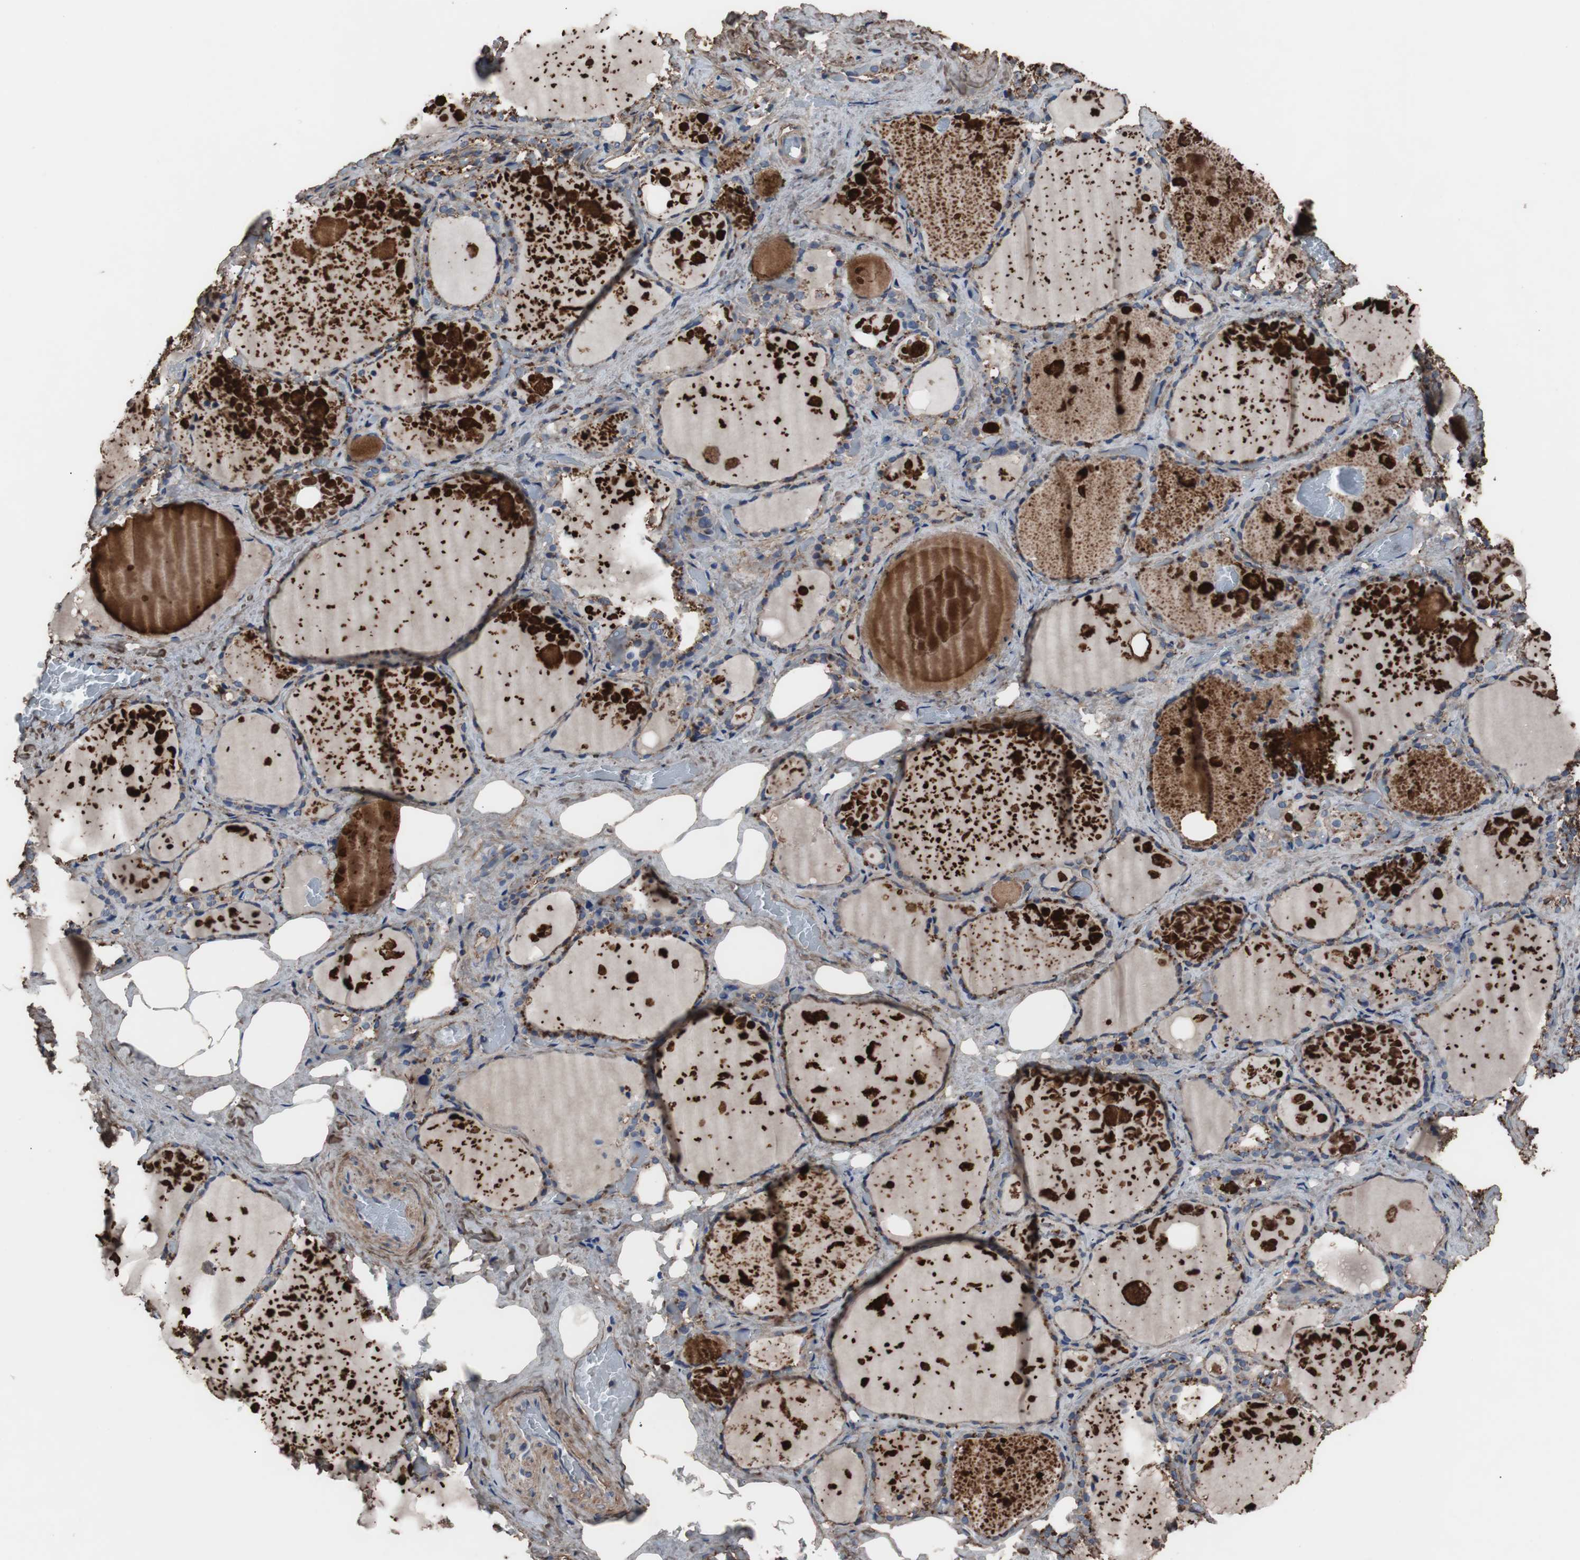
{"staining": {"intensity": "weak", "quantity": ">75%", "location": "cytoplasmic/membranous"}, "tissue": "thyroid gland", "cell_type": "Glandular cells", "image_type": "normal", "snomed": [{"axis": "morphology", "description": "Normal tissue, NOS"}, {"axis": "topography", "description": "Thyroid gland"}], "caption": "Thyroid gland stained with DAB (3,3'-diaminobenzidine) immunohistochemistry reveals low levels of weak cytoplasmic/membranous staining in about >75% of glandular cells. (IHC, brightfield microscopy, high magnification).", "gene": "COL6A2", "patient": {"sex": "male", "age": 61}}